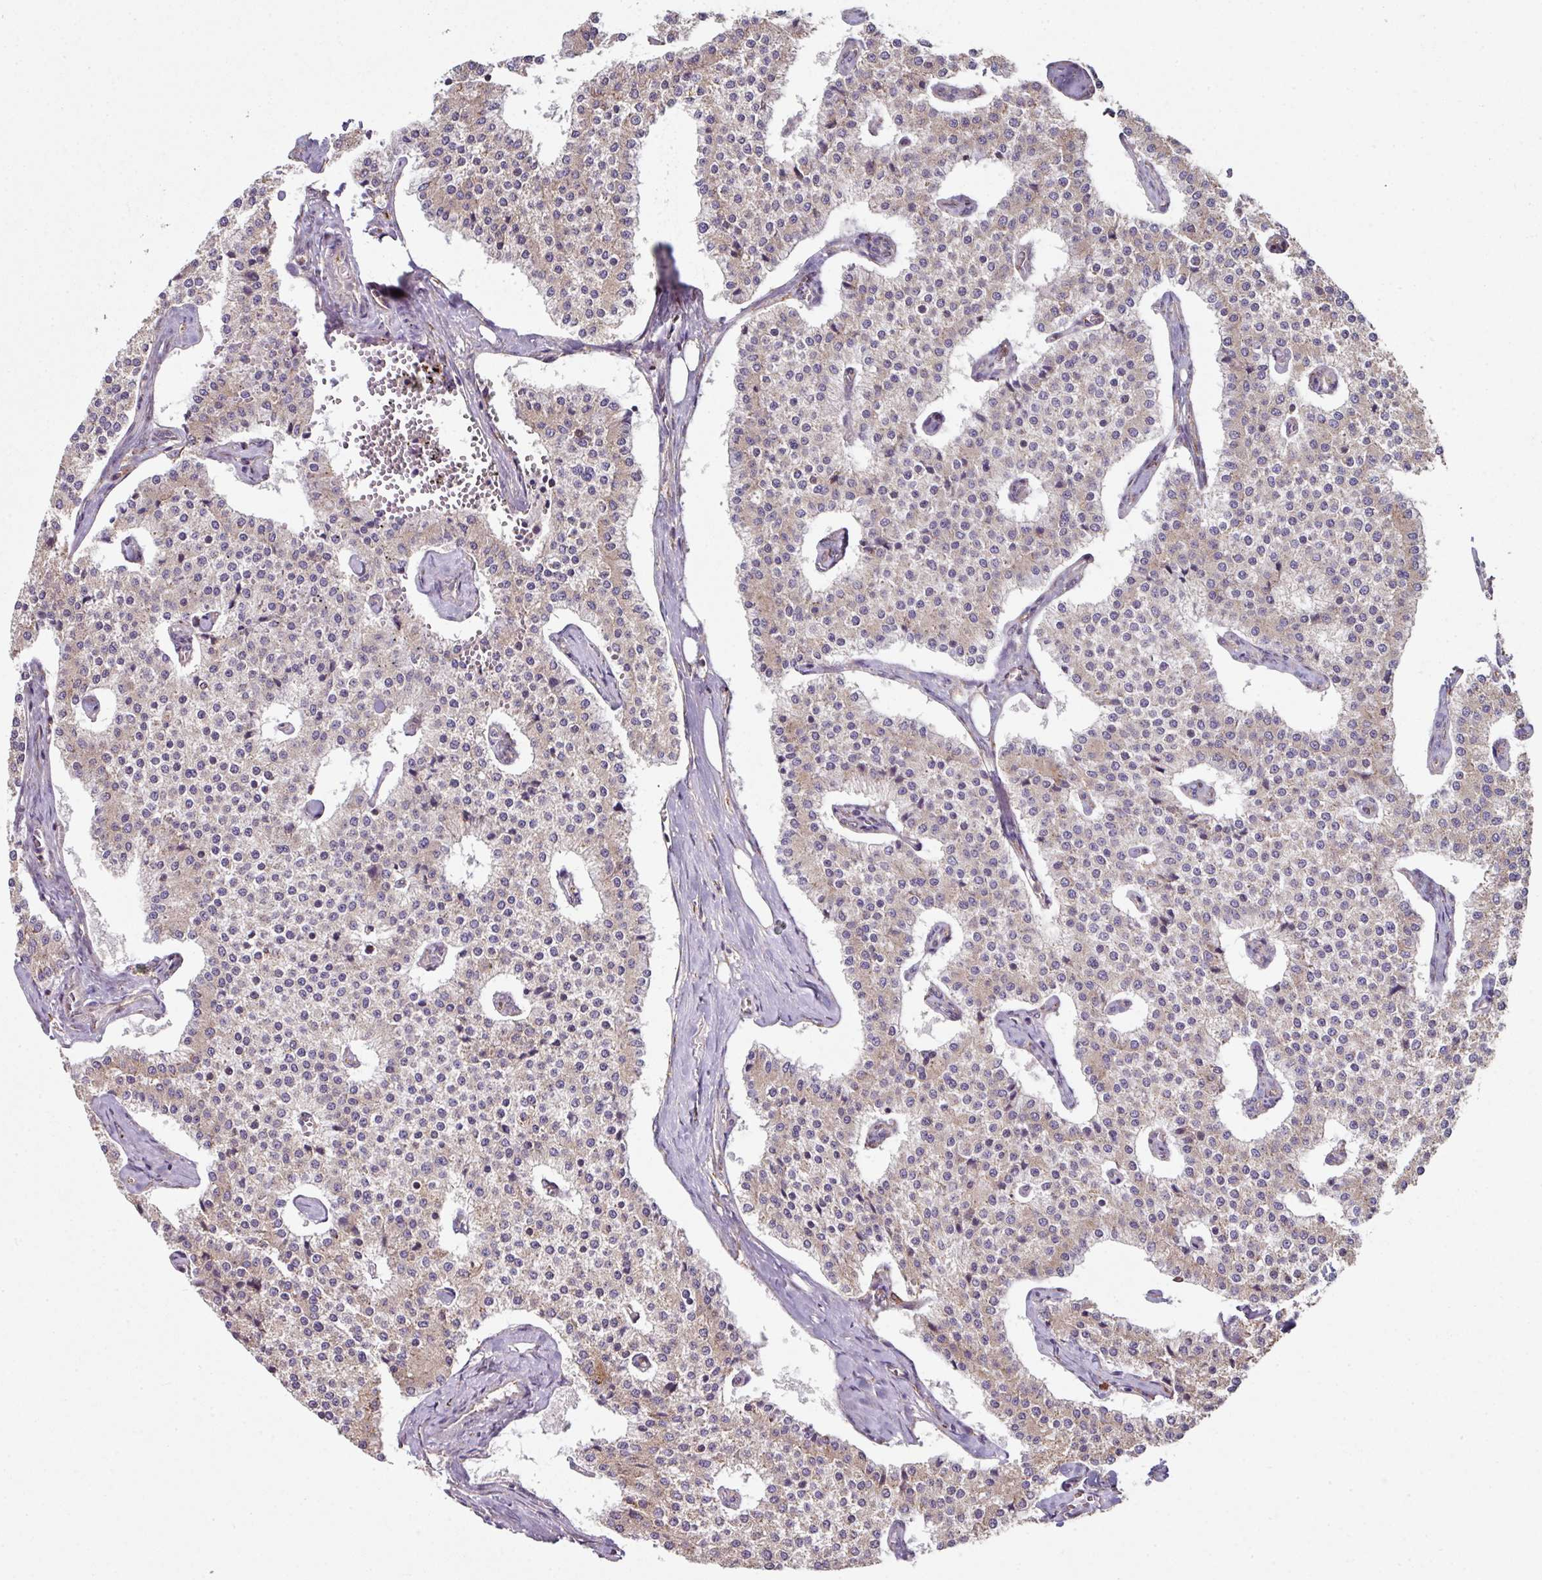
{"staining": {"intensity": "weak", "quantity": "25%-75%", "location": "cytoplasmic/membranous"}, "tissue": "carcinoid", "cell_type": "Tumor cells", "image_type": "cancer", "snomed": [{"axis": "morphology", "description": "Carcinoid, malignant, NOS"}, {"axis": "topography", "description": "Colon"}], "caption": "Tumor cells exhibit weak cytoplasmic/membranous staining in approximately 25%-75% of cells in malignant carcinoid. Nuclei are stained in blue.", "gene": "FAT4", "patient": {"sex": "female", "age": 52}}